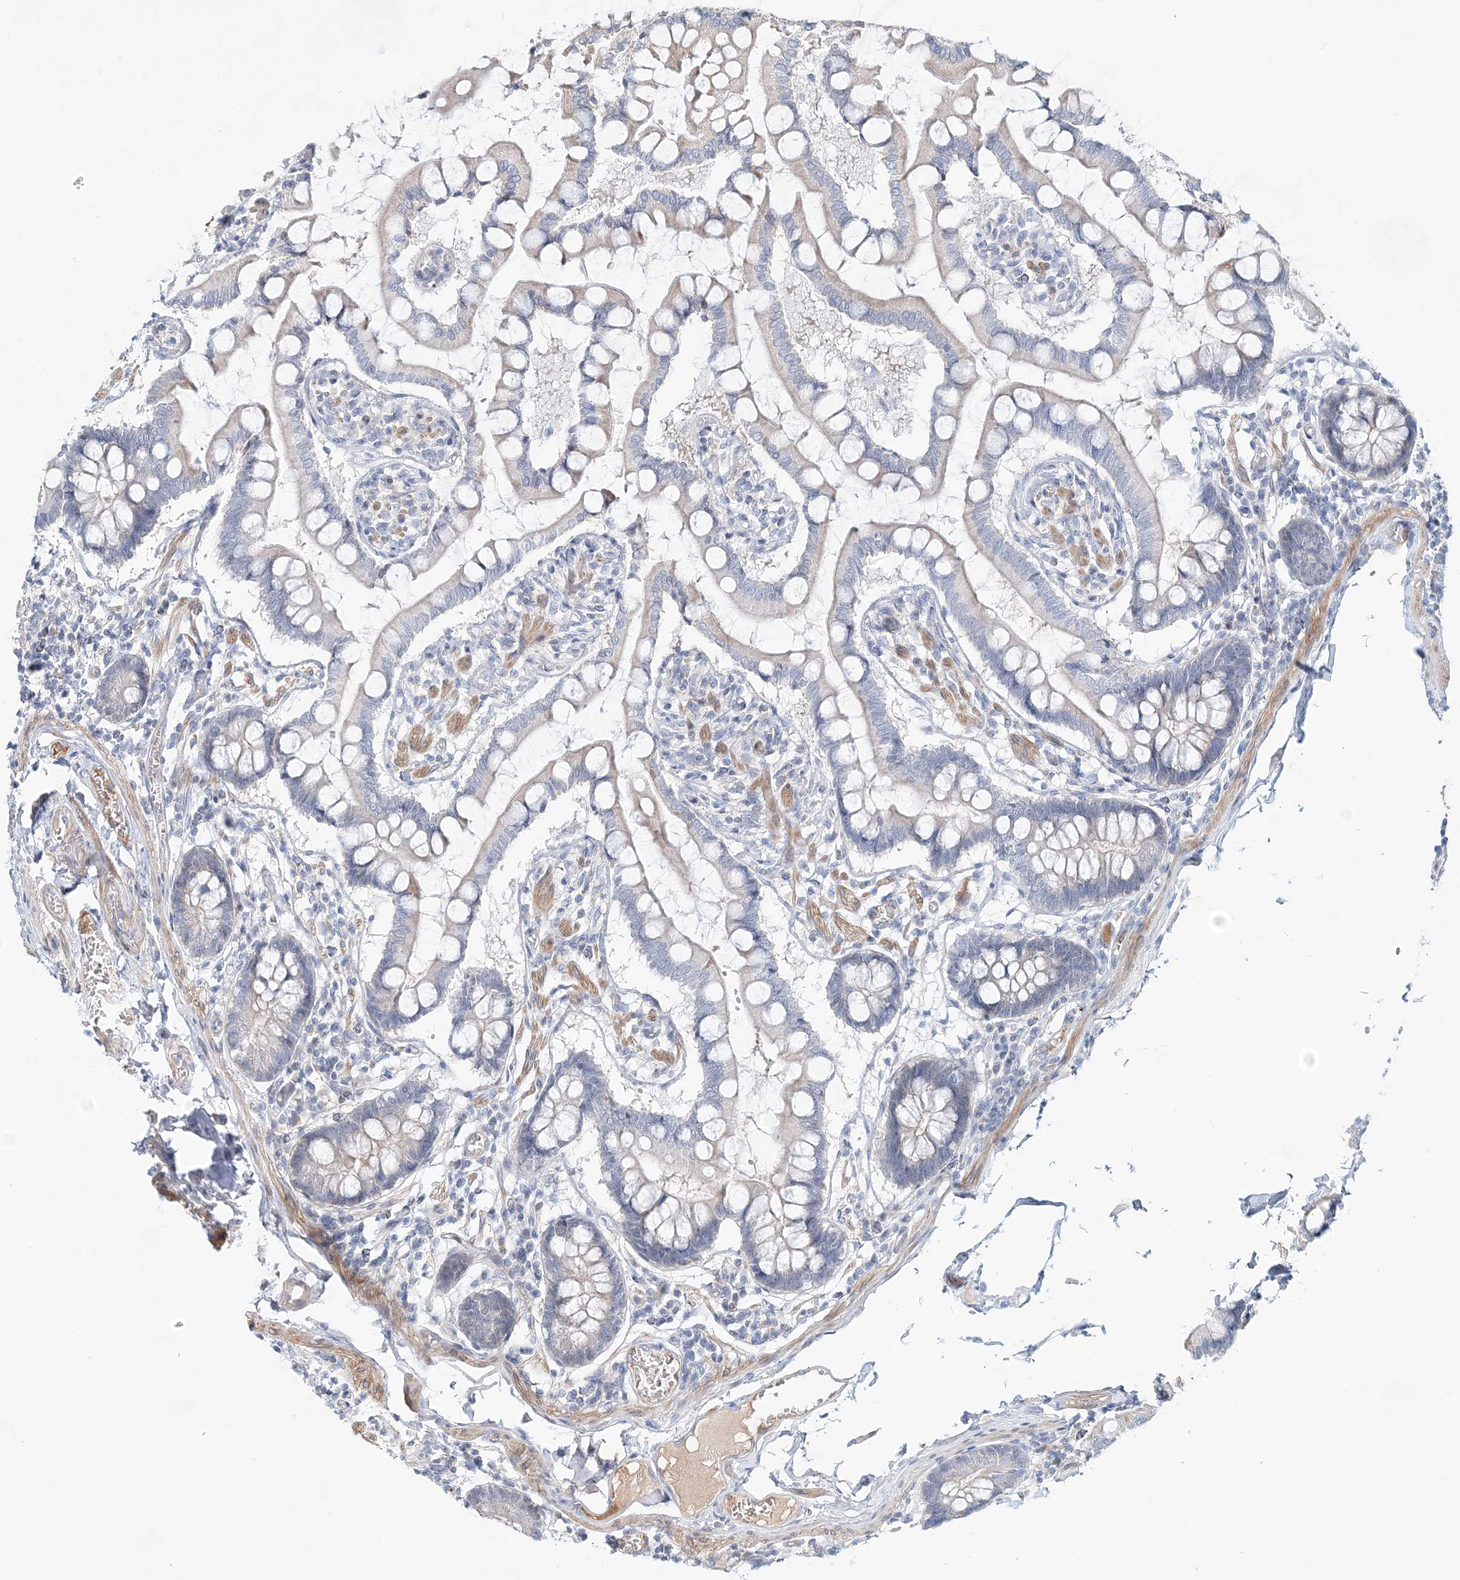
{"staining": {"intensity": "negative", "quantity": "none", "location": "none"}, "tissue": "small intestine", "cell_type": "Glandular cells", "image_type": "normal", "snomed": [{"axis": "morphology", "description": "Normal tissue, NOS"}, {"axis": "topography", "description": "Small intestine"}], "caption": "Protein analysis of unremarkable small intestine shows no significant expression in glandular cells.", "gene": "DNAH5", "patient": {"sex": "male", "age": 41}}